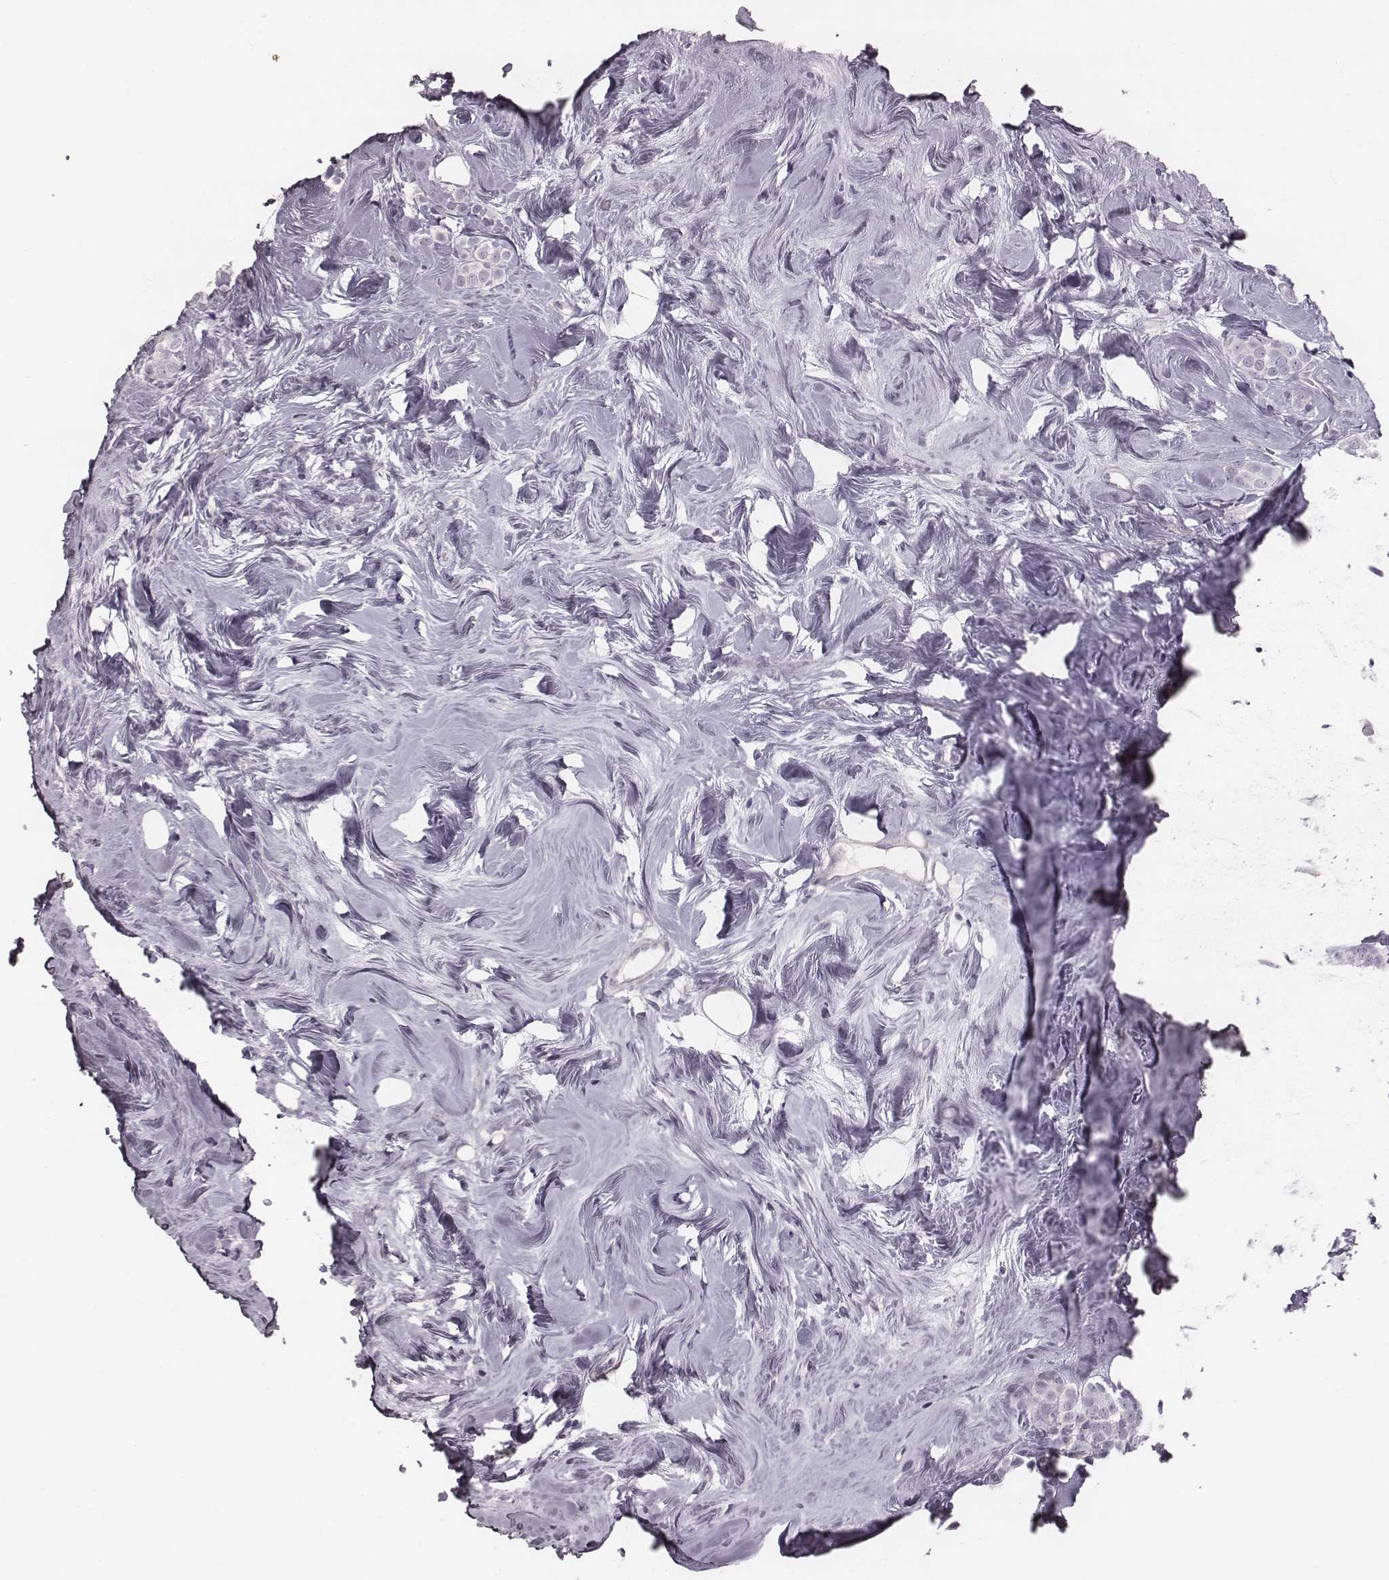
{"staining": {"intensity": "negative", "quantity": "none", "location": "none"}, "tissue": "breast cancer", "cell_type": "Tumor cells", "image_type": "cancer", "snomed": [{"axis": "morphology", "description": "Lobular carcinoma"}, {"axis": "topography", "description": "Breast"}], "caption": "DAB (3,3'-diaminobenzidine) immunohistochemical staining of breast cancer demonstrates no significant staining in tumor cells. (DAB immunohistochemistry (IHC) with hematoxylin counter stain).", "gene": "PDE8B", "patient": {"sex": "female", "age": 49}}